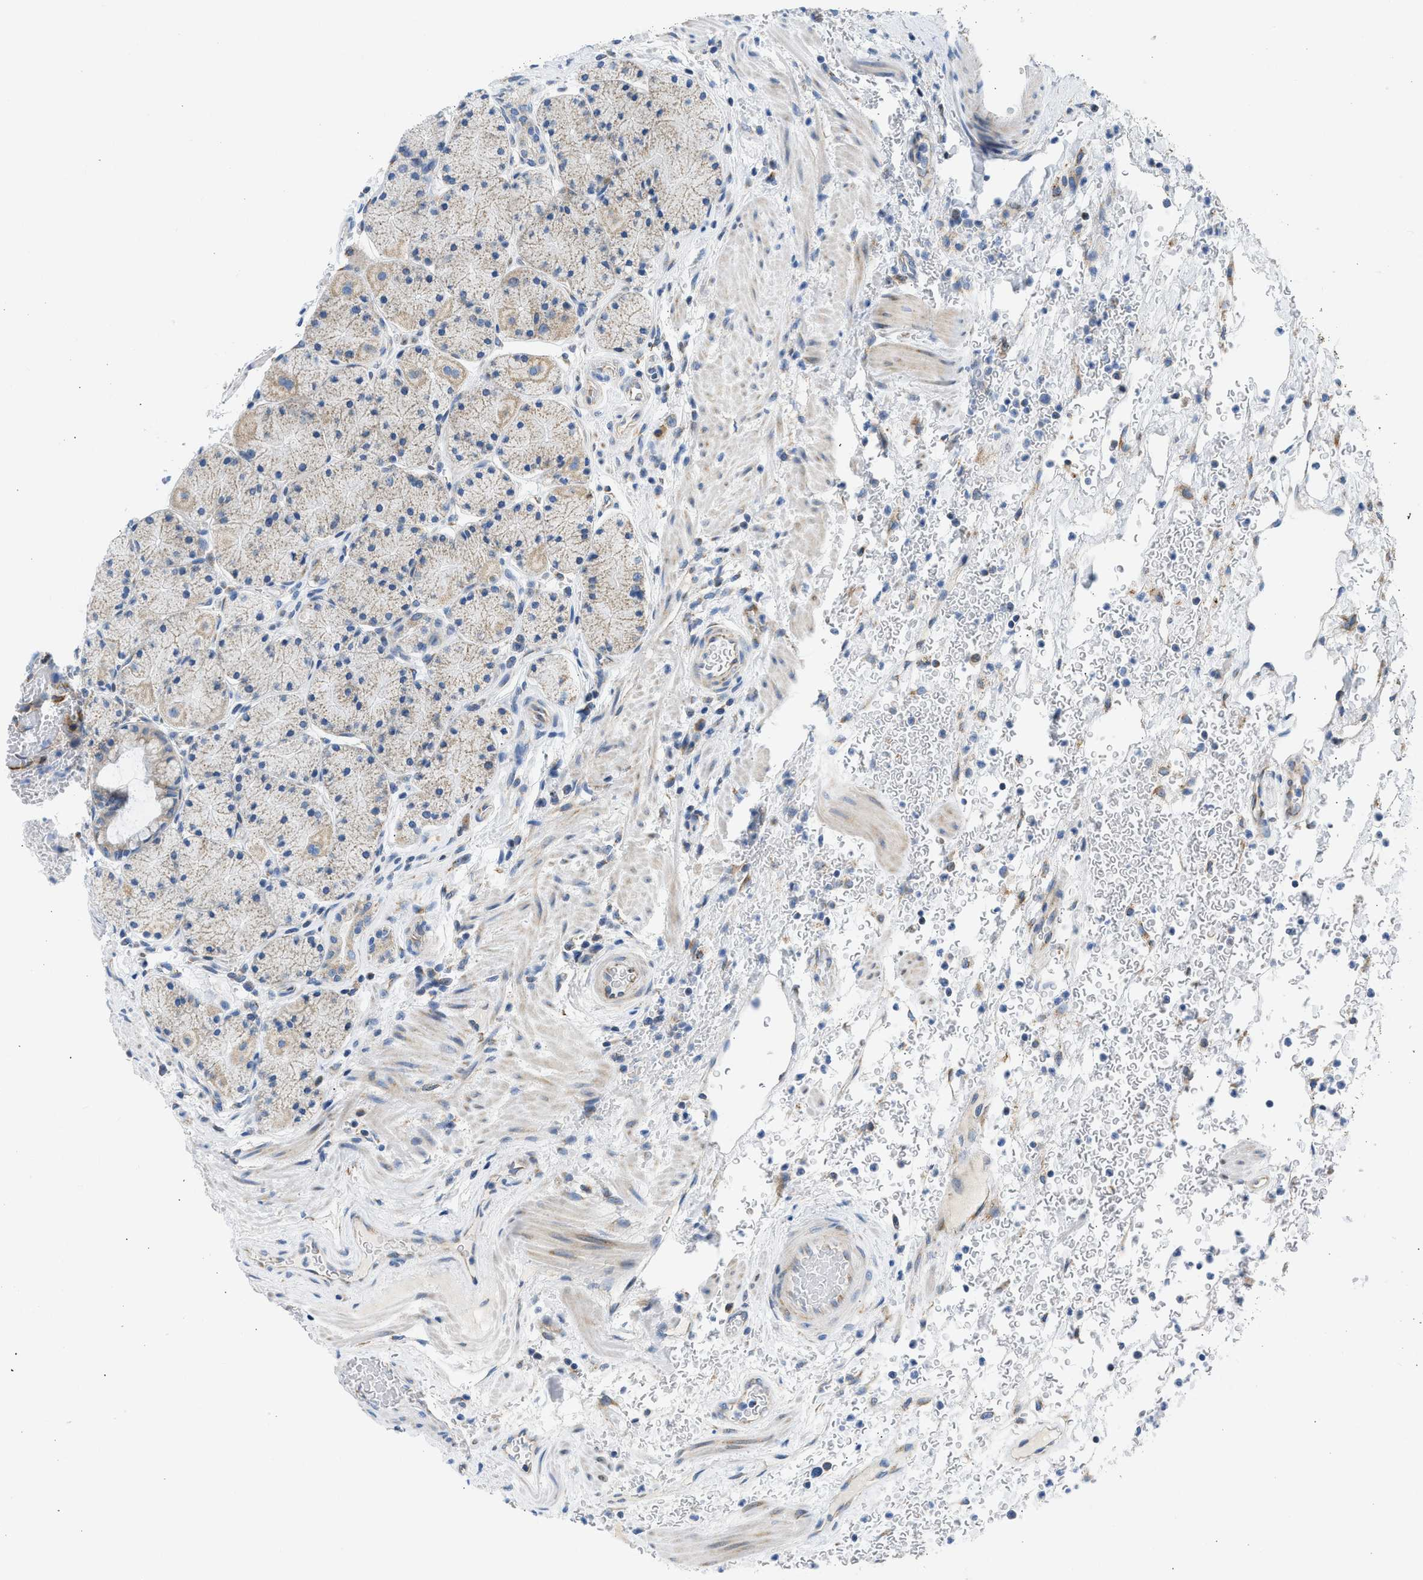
{"staining": {"intensity": "weak", "quantity": ">75%", "location": "cytoplasmic/membranous"}, "tissue": "stomach", "cell_type": "Glandular cells", "image_type": "normal", "snomed": [{"axis": "morphology", "description": "Normal tissue, NOS"}, {"axis": "morphology", "description": "Carcinoid, malignant, NOS"}, {"axis": "topography", "description": "Stomach, upper"}], "caption": "Immunohistochemistry (IHC) histopathology image of unremarkable stomach: stomach stained using IHC reveals low levels of weak protein expression localized specifically in the cytoplasmic/membranous of glandular cells, appearing as a cytoplasmic/membranous brown color.", "gene": "CAMKK2", "patient": {"sex": "male", "age": 39}}